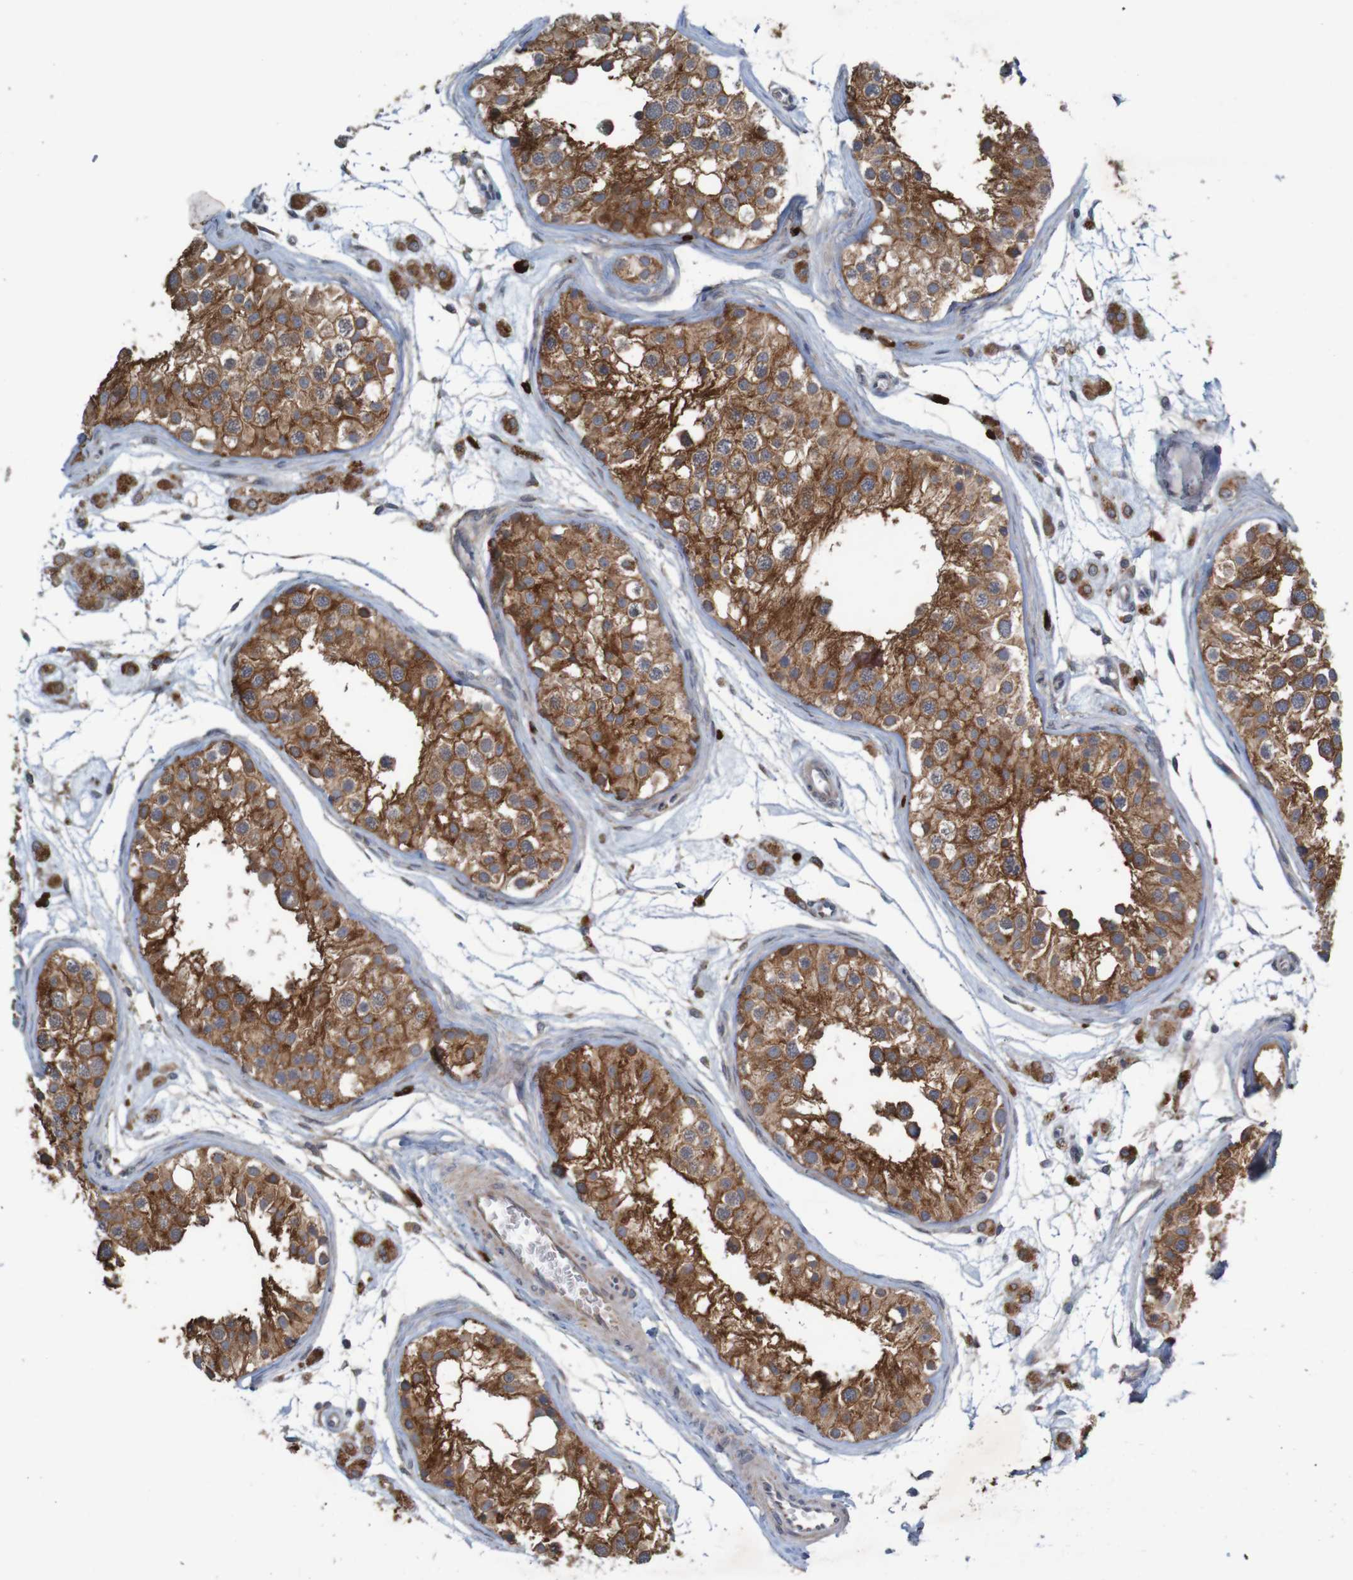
{"staining": {"intensity": "moderate", "quantity": ">75%", "location": "cytoplasmic/membranous"}, "tissue": "testis", "cell_type": "Cells in seminiferous ducts", "image_type": "normal", "snomed": [{"axis": "morphology", "description": "Normal tissue, NOS"}, {"axis": "morphology", "description": "Adenocarcinoma, metastatic, NOS"}, {"axis": "topography", "description": "Testis"}], "caption": "A brown stain labels moderate cytoplasmic/membranous expression of a protein in cells in seminiferous ducts of benign testis.", "gene": "B3GAT2", "patient": {"sex": "male", "age": 26}}